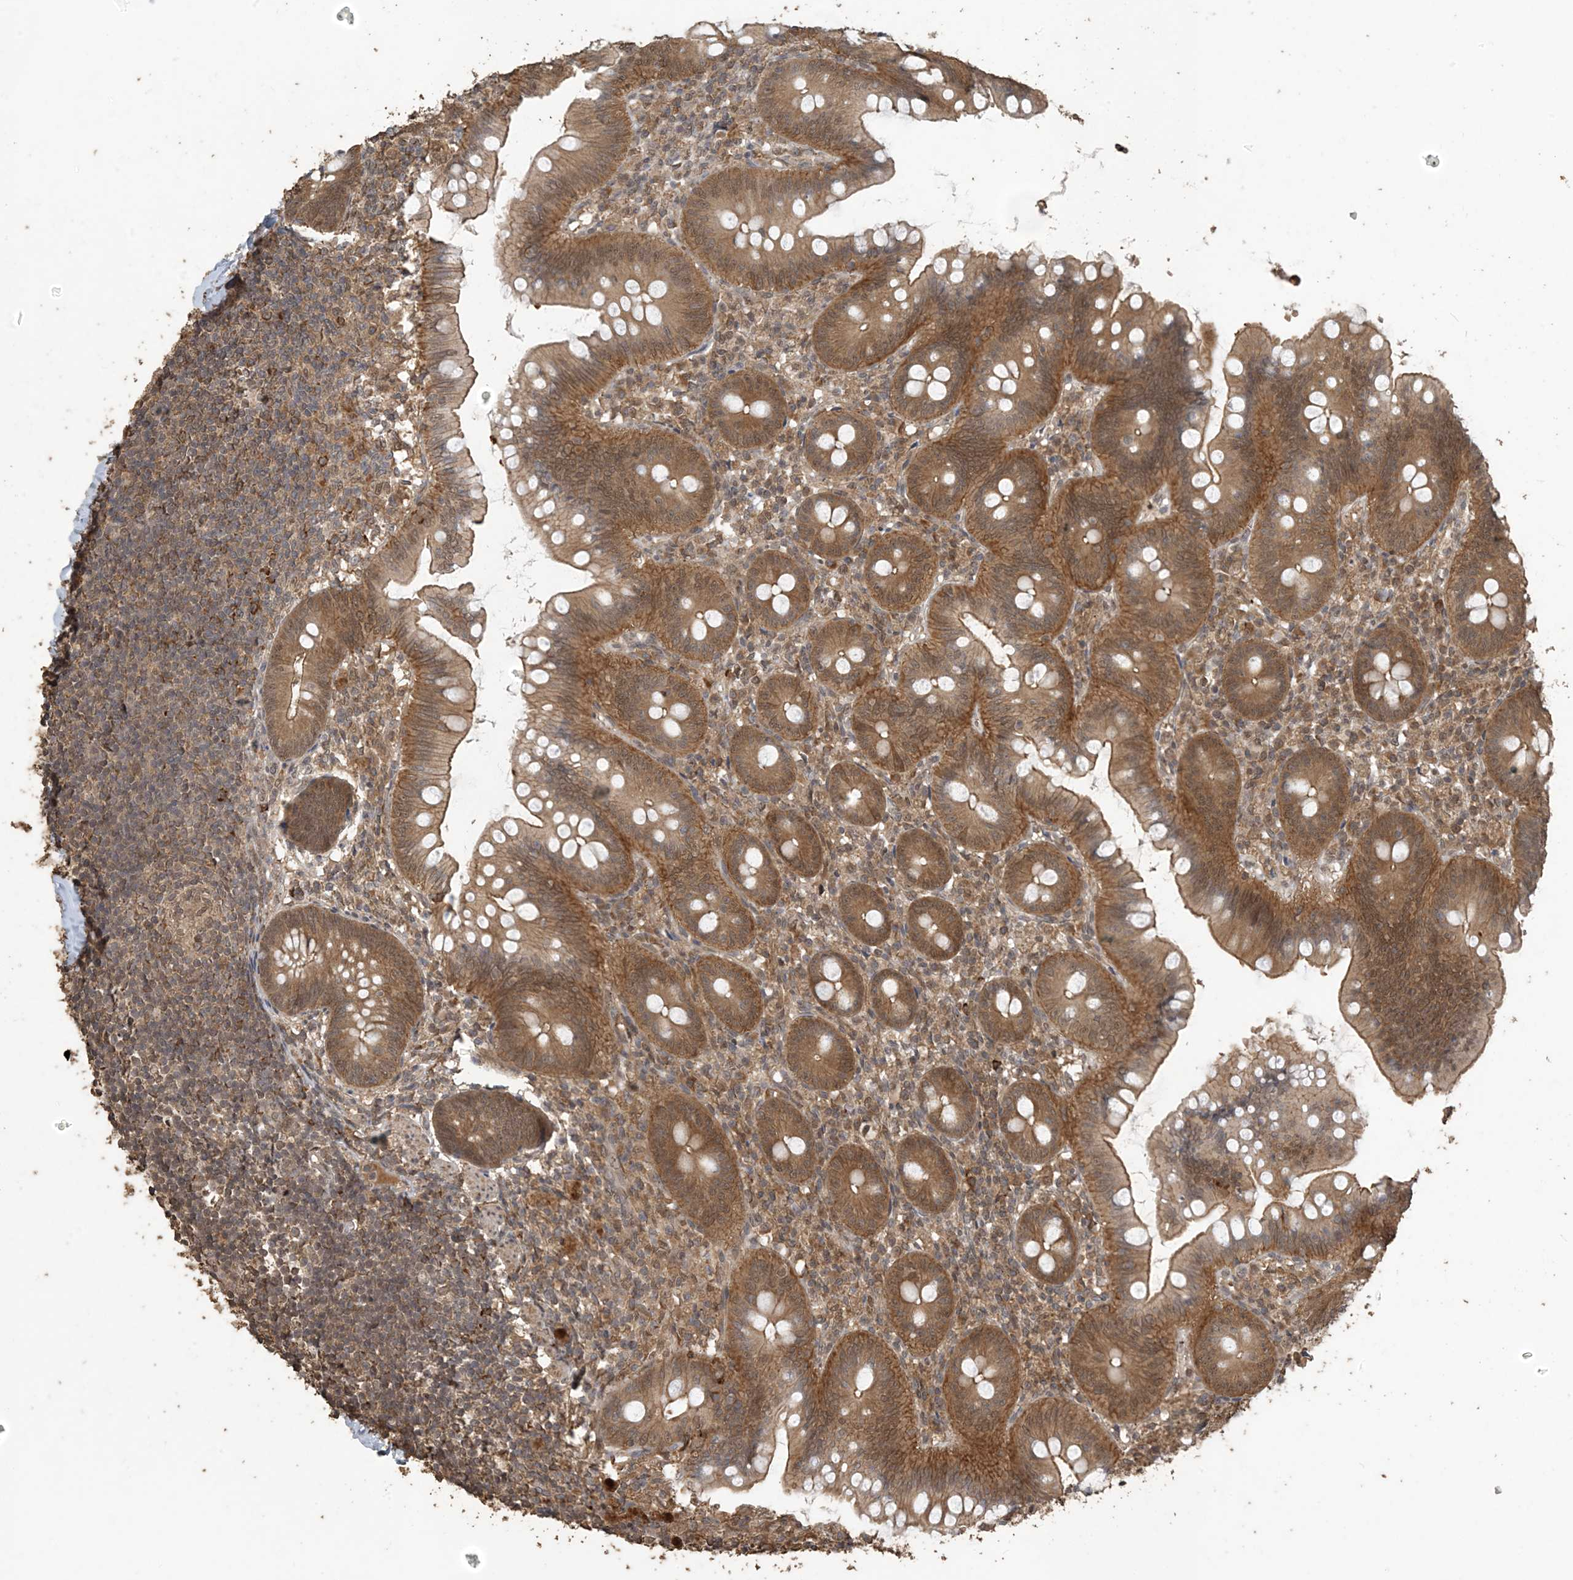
{"staining": {"intensity": "moderate", "quantity": ">75%", "location": "cytoplasmic/membranous"}, "tissue": "appendix", "cell_type": "Glandular cells", "image_type": "normal", "snomed": [{"axis": "morphology", "description": "Normal tissue, NOS"}, {"axis": "topography", "description": "Appendix"}], "caption": "Human appendix stained for a protein (brown) demonstrates moderate cytoplasmic/membranous positive expression in about >75% of glandular cells.", "gene": "ZC3H12A", "patient": {"sex": "female", "age": 62}}